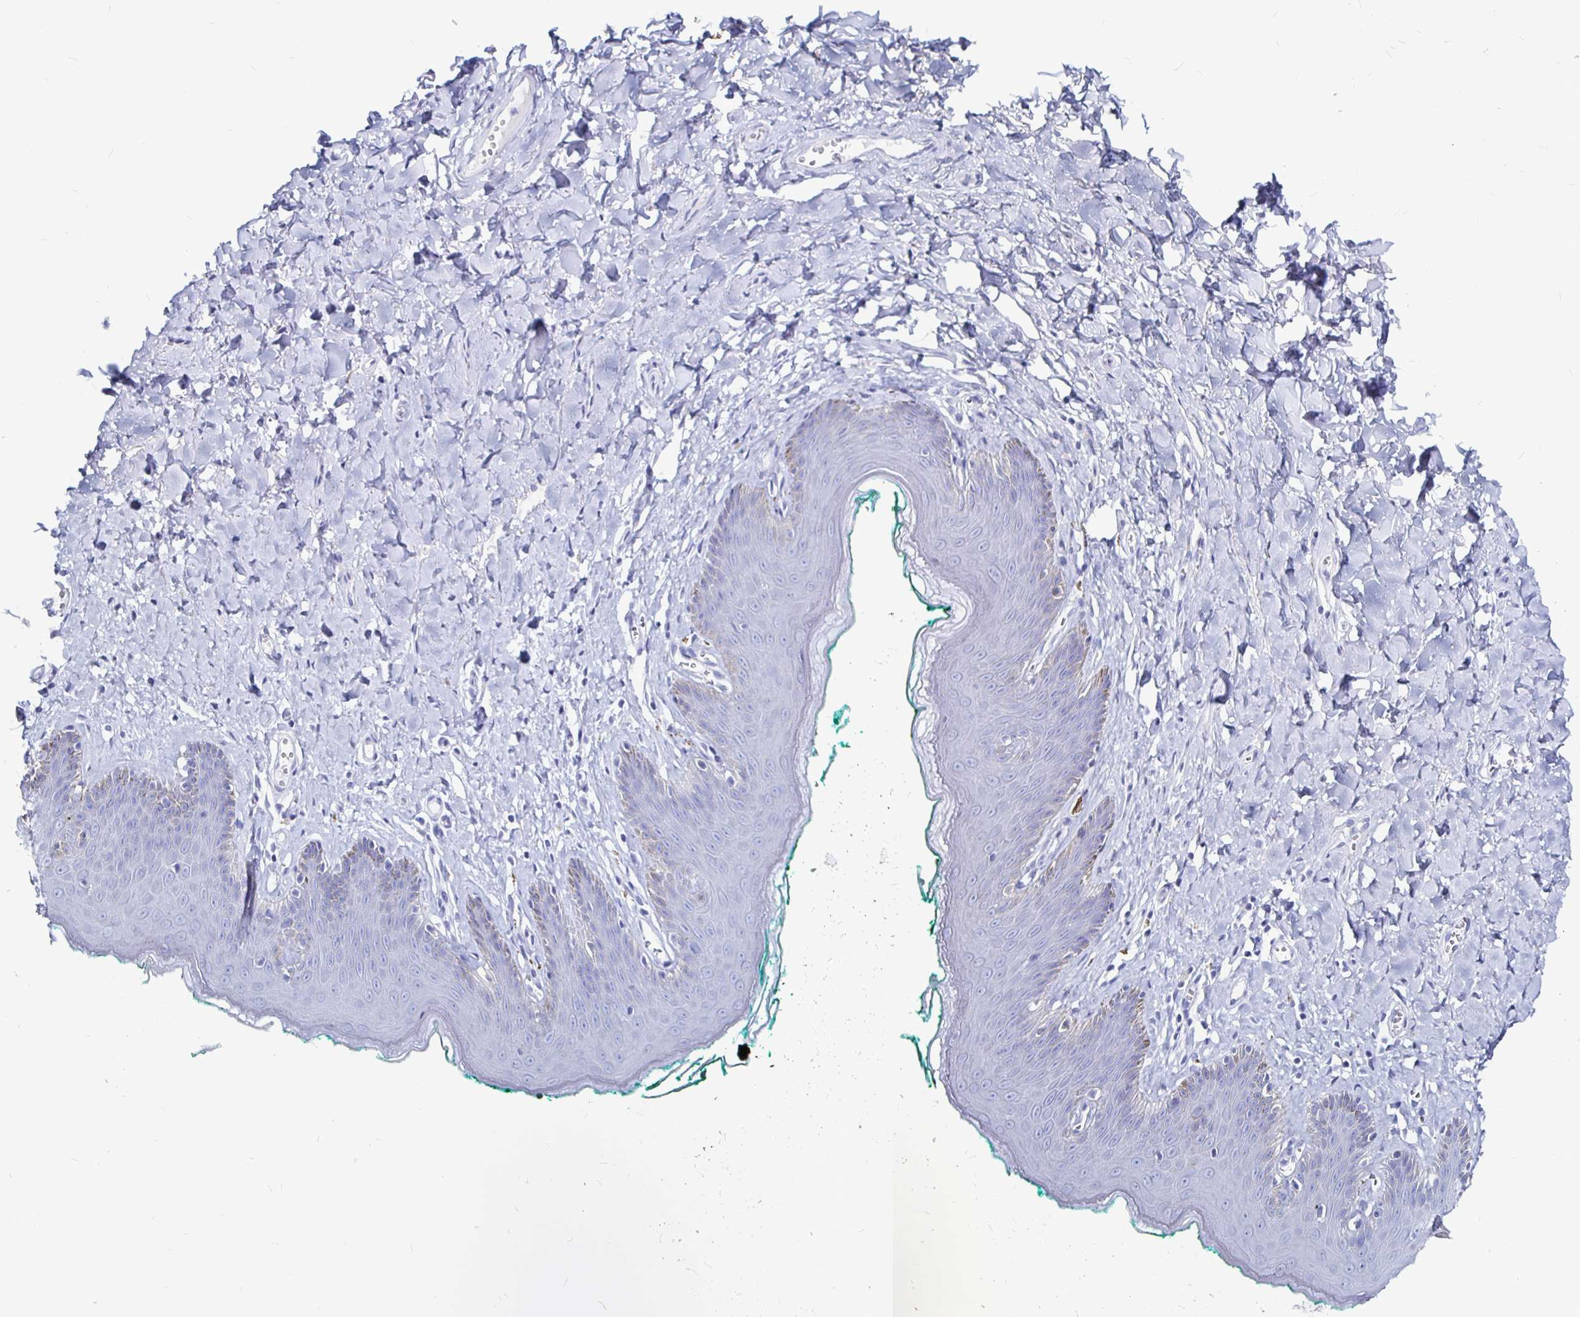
{"staining": {"intensity": "negative", "quantity": "none", "location": "none"}, "tissue": "skin", "cell_type": "Epidermal cells", "image_type": "normal", "snomed": [{"axis": "morphology", "description": "Normal tissue, NOS"}, {"axis": "topography", "description": "Vulva"}, {"axis": "topography", "description": "Peripheral nerve tissue"}], "caption": "IHC micrograph of benign skin stained for a protein (brown), which reveals no positivity in epidermal cells. (Stains: DAB (3,3'-diaminobenzidine) immunohistochemistry (IHC) with hematoxylin counter stain, Microscopy: brightfield microscopy at high magnification).", "gene": "LUZP4", "patient": {"sex": "female", "age": 66}}